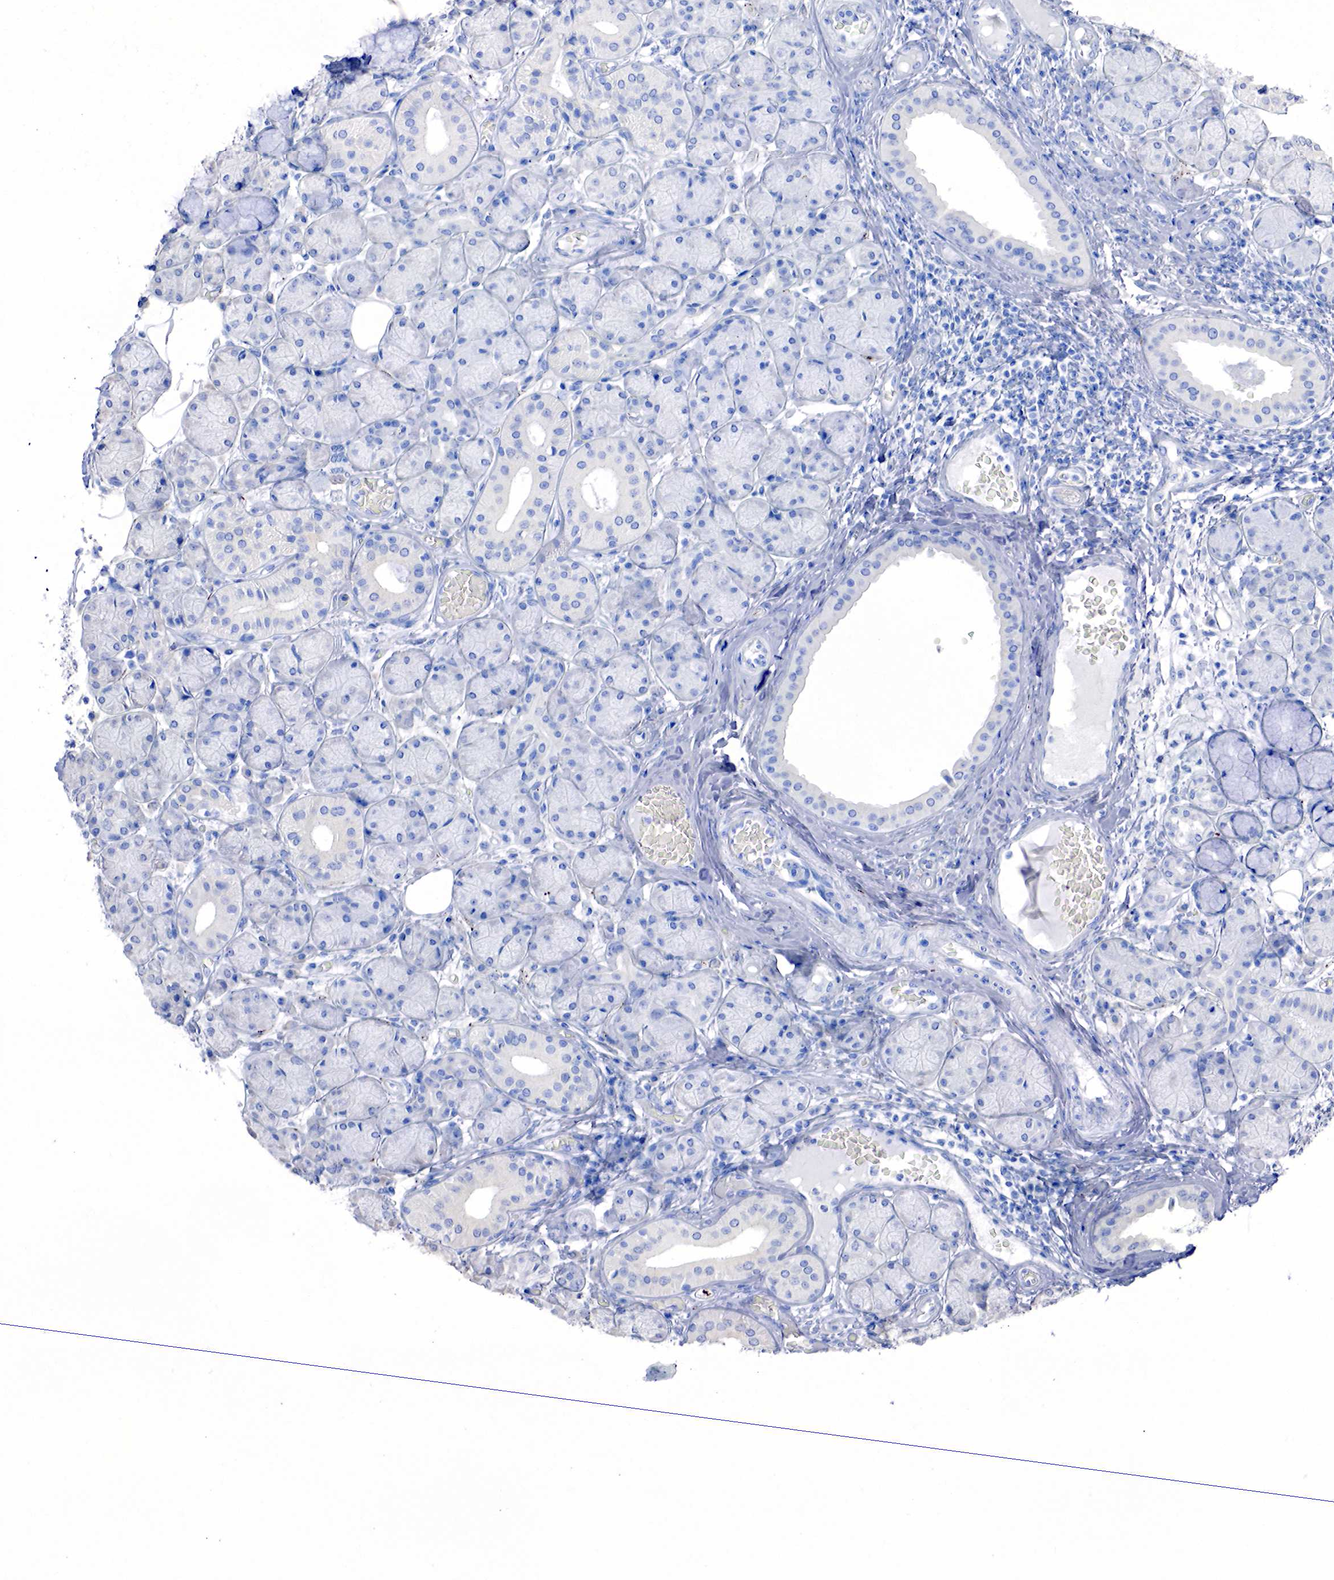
{"staining": {"intensity": "negative", "quantity": "none", "location": "none"}, "tissue": "salivary gland", "cell_type": "Glandular cells", "image_type": "normal", "snomed": [{"axis": "morphology", "description": "Normal tissue, NOS"}, {"axis": "topography", "description": "Salivary gland"}], "caption": "This micrograph is of benign salivary gland stained with immunohistochemistry (IHC) to label a protein in brown with the nuclei are counter-stained blue. There is no positivity in glandular cells.", "gene": "CHGA", "patient": {"sex": "male", "age": 54}}